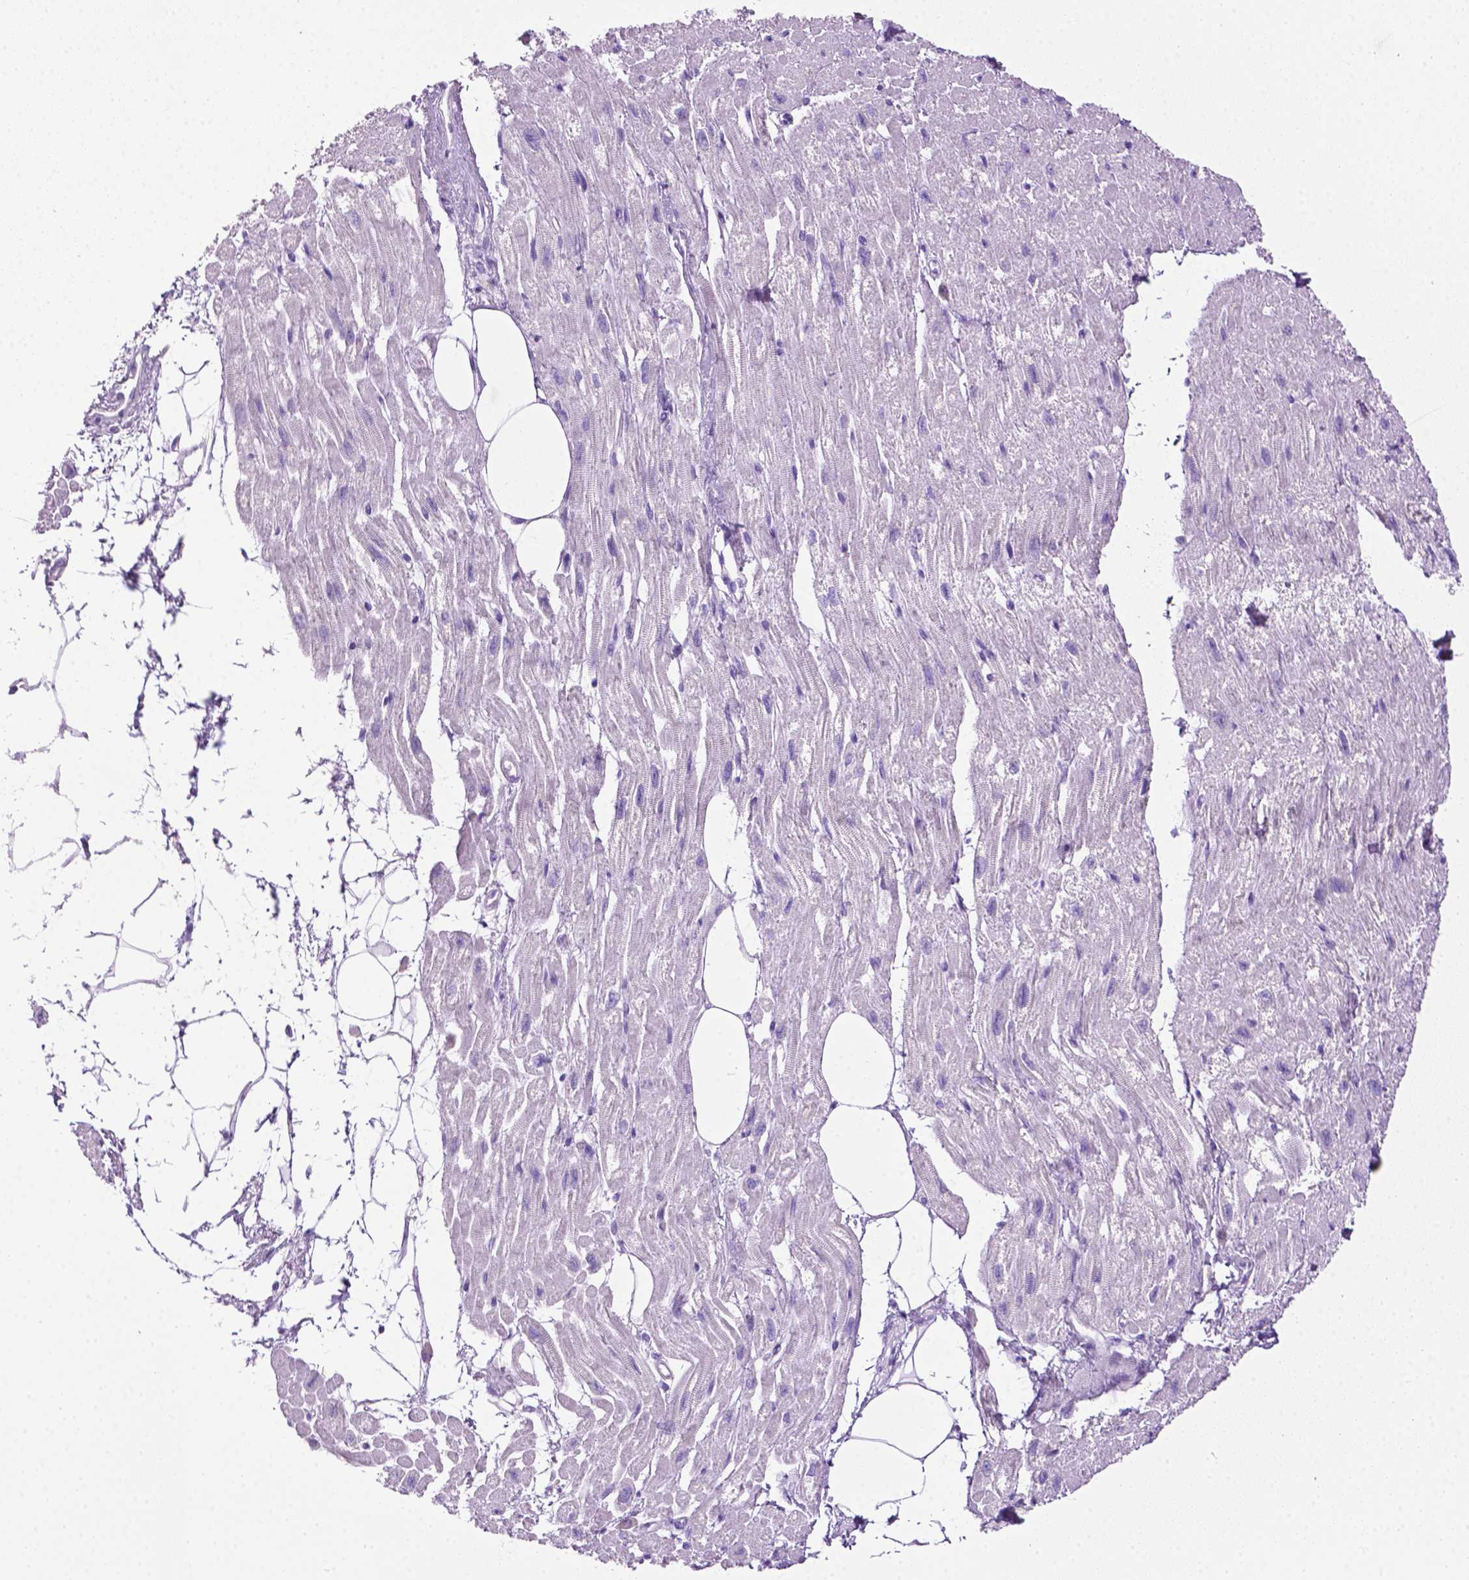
{"staining": {"intensity": "negative", "quantity": "none", "location": "none"}, "tissue": "heart muscle", "cell_type": "Cardiomyocytes", "image_type": "normal", "snomed": [{"axis": "morphology", "description": "Normal tissue, NOS"}, {"axis": "topography", "description": "Heart"}], "caption": "DAB immunohistochemical staining of benign heart muscle exhibits no significant expression in cardiomyocytes. (Stains: DAB immunohistochemistry (IHC) with hematoxylin counter stain, Microscopy: brightfield microscopy at high magnification).", "gene": "LELP1", "patient": {"sex": "female", "age": 62}}